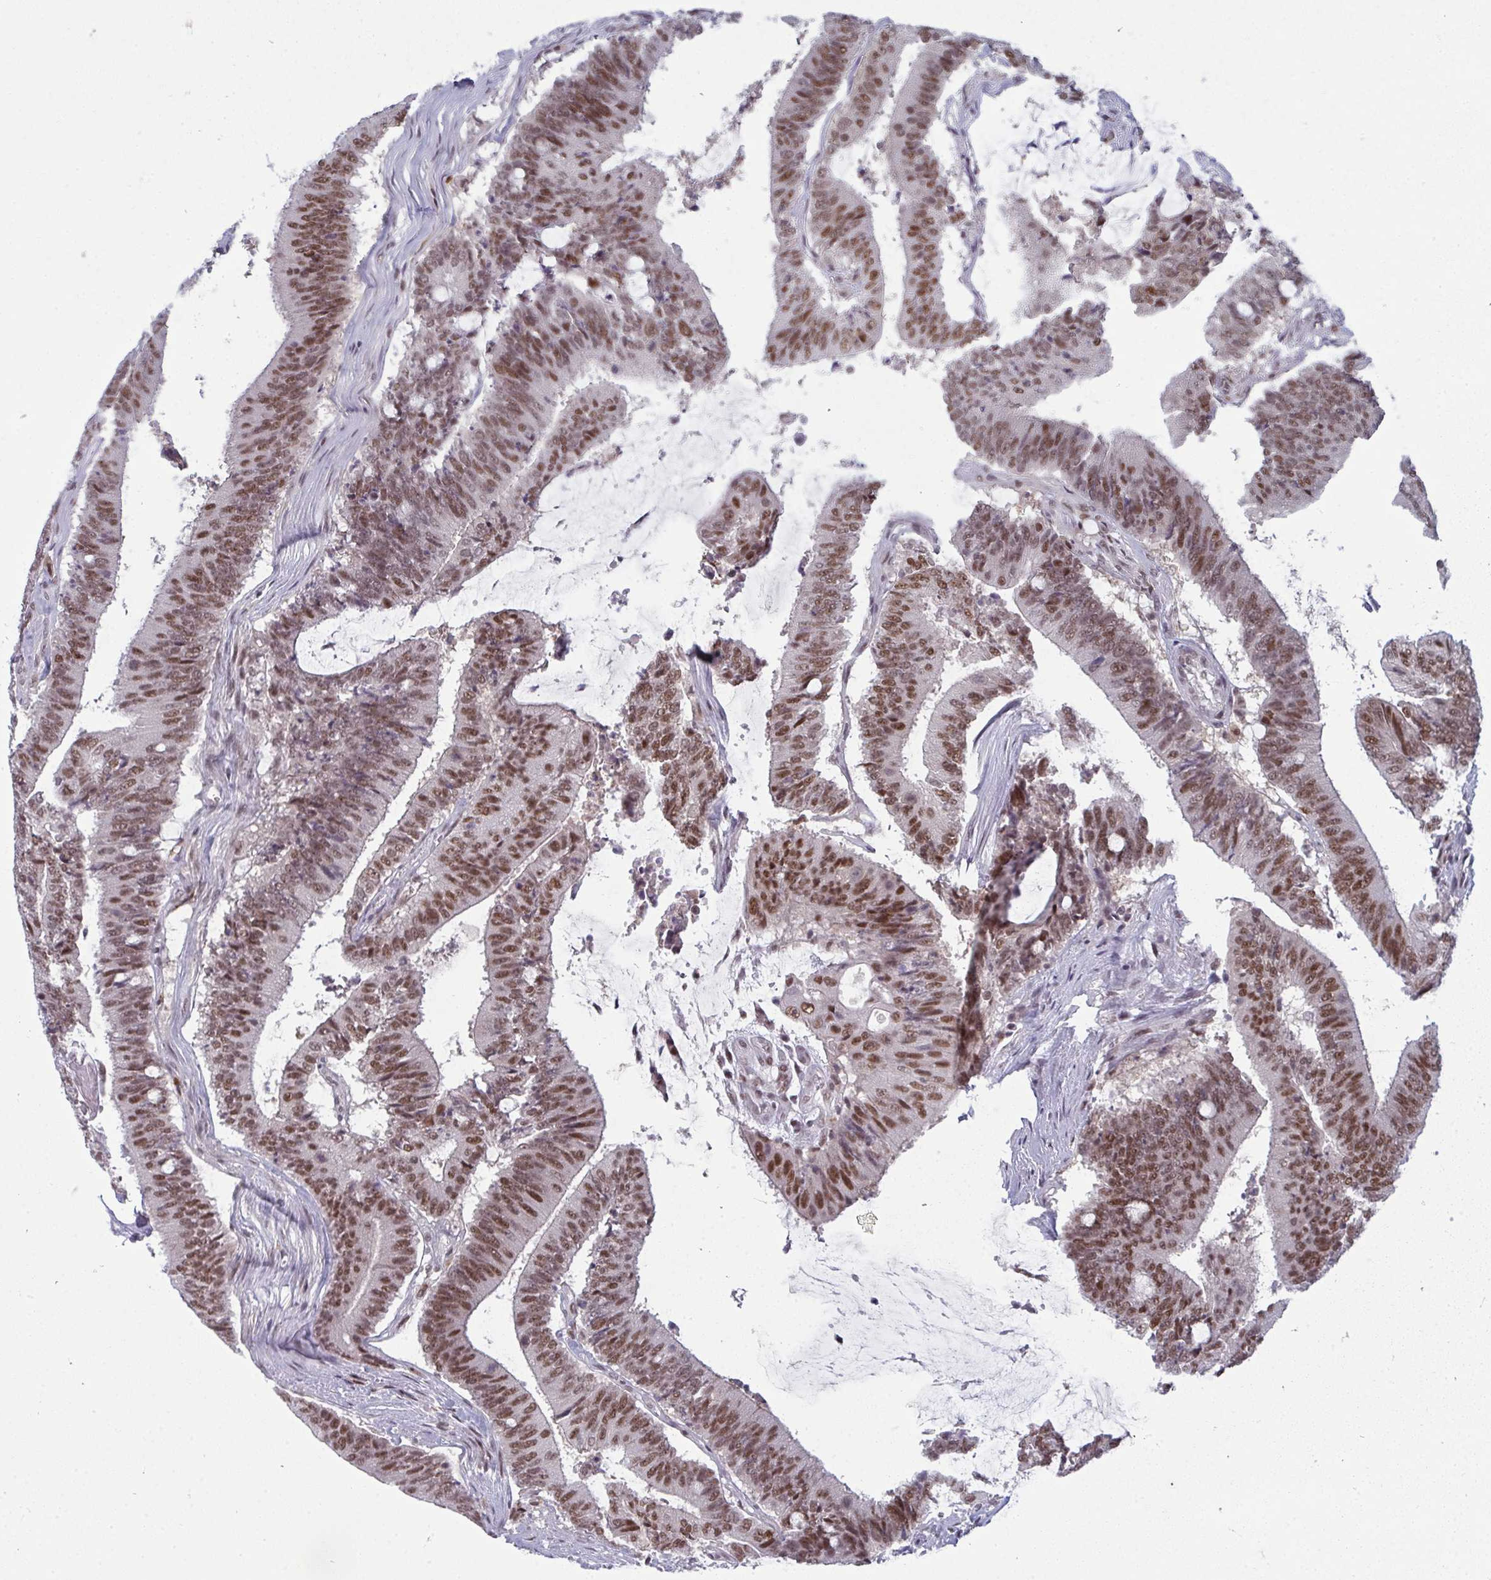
{"staining": {"intensity": "moderate", "quantity": ">75%", "location": "nuclear"}, "tissue": "colorectal cancer", "cell_type": "Tumor cells", "image_type": "cancer", "snomed": [{"axis": "morphology", "description": "Adenocarcinoma, NOS"}, {"axis": "topography", "description": "Colon"}], "caption": "Immunohistochemical staining of human adenocarcinoma (colorectal) displays medium levels of moderate nuclear expression in approximately >75% of tumor cells. Immunohistochemistry (ihc) stains the protein in brown and the nuclei are stained blue.", "gene": "ATF1", "patient": {"sex": "female", "age": 43}}